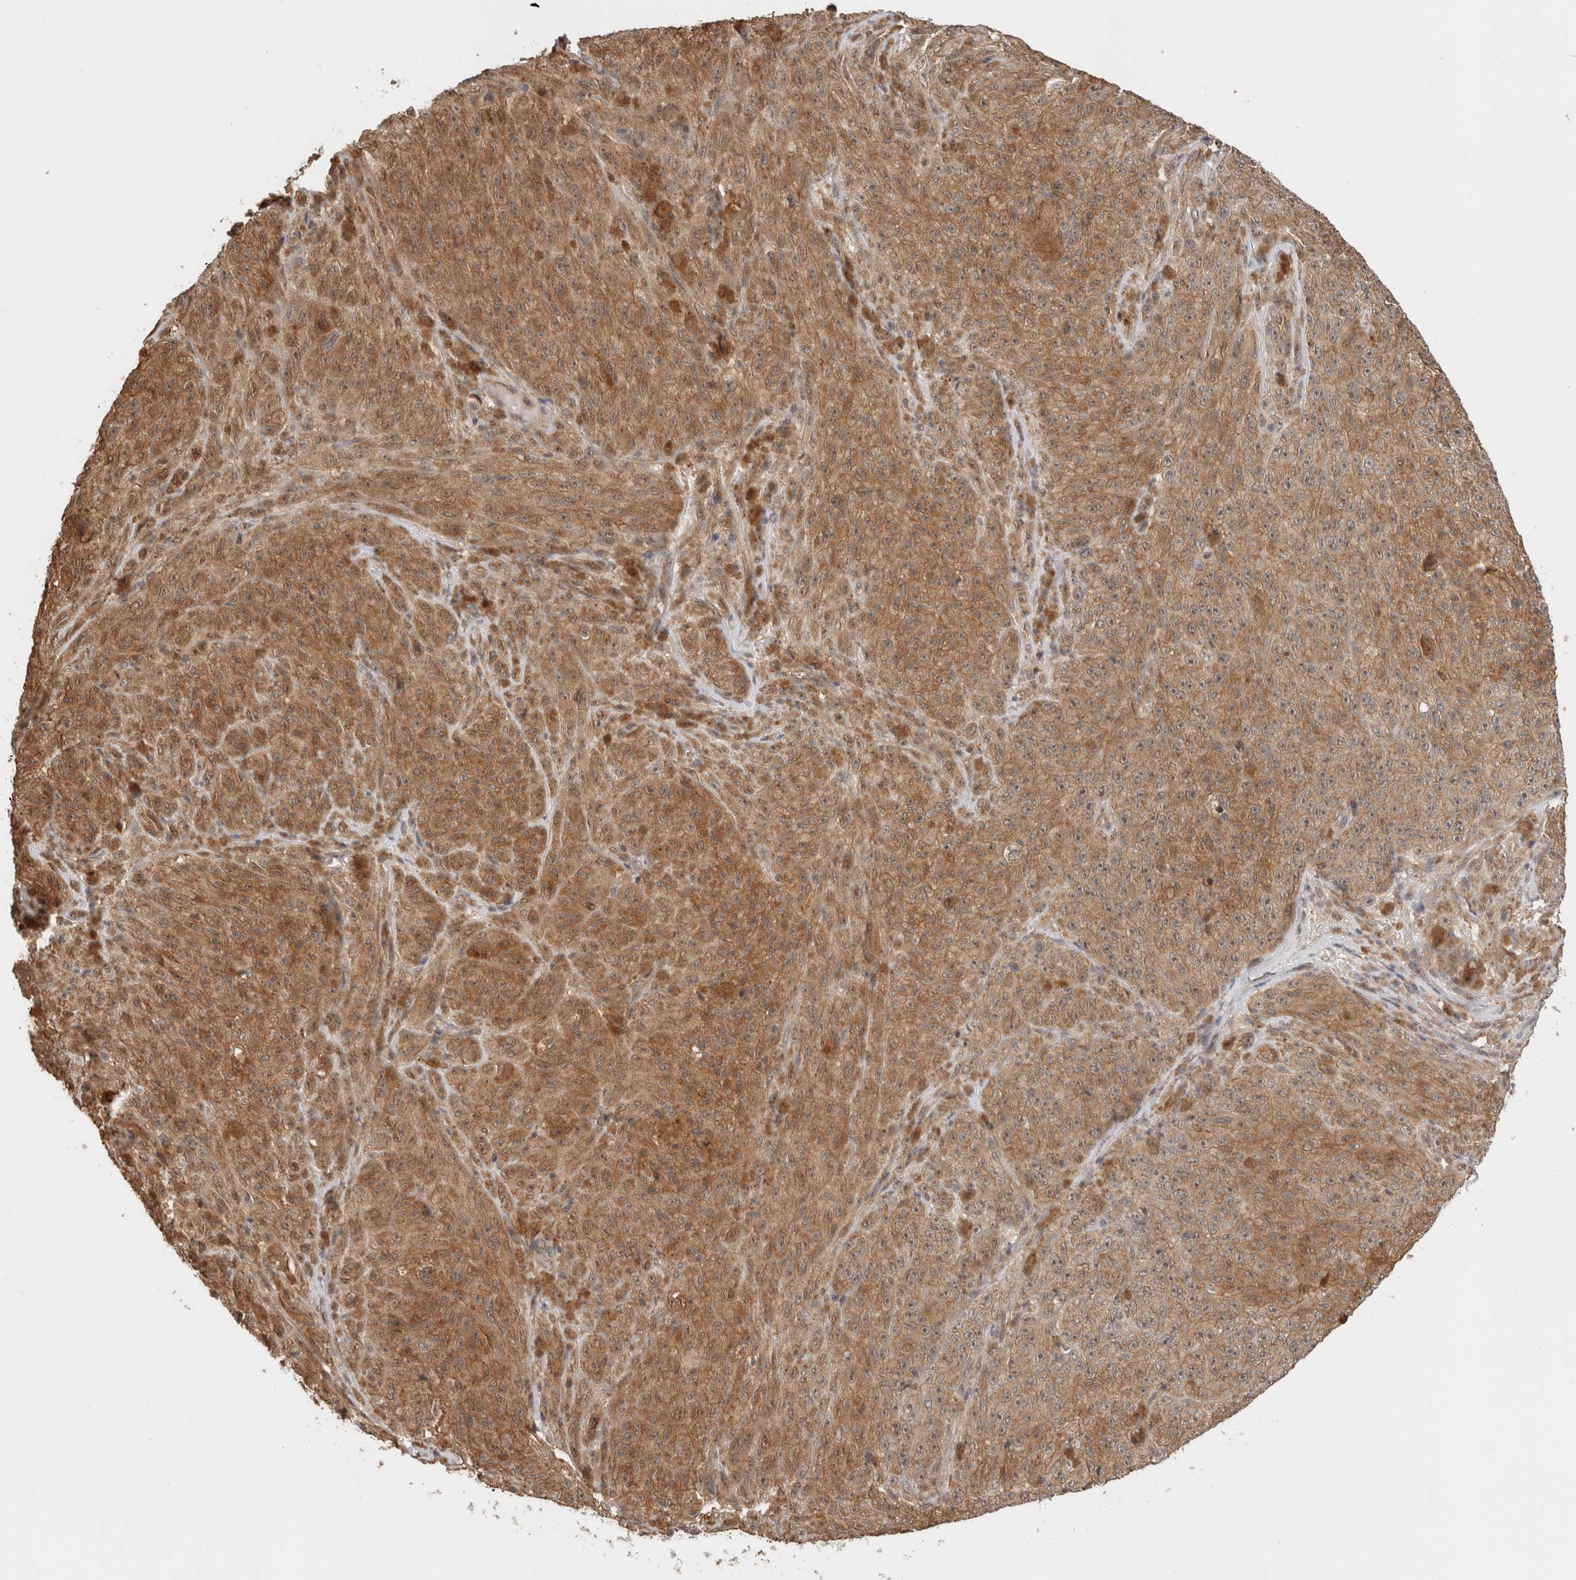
{"staining": {"intensity": "moderate", "quantity": ">75%", "location": "cytoplasmic/membranous"}, "tissue": "melanoma", "cell_type": "Tumor cells", "image_type": "cancer", "snomed": [{"axis": "morphology", "description": "Malignant melanoma, NOS"}, {"axis": "topography", "description": "Skin"}], "caption": "Immunohistochemistry of malignant melanoma reveals medium levels of moderate cytoplasmic/membranous expression in about >75% of tumor cells. The staining was performed using DAB, with brown indicating positive protein expression. Nuclei are stained blue with hematoxylin.", "gene": "OTUD6B", "patient": {"sex": "female", "age": 82}}